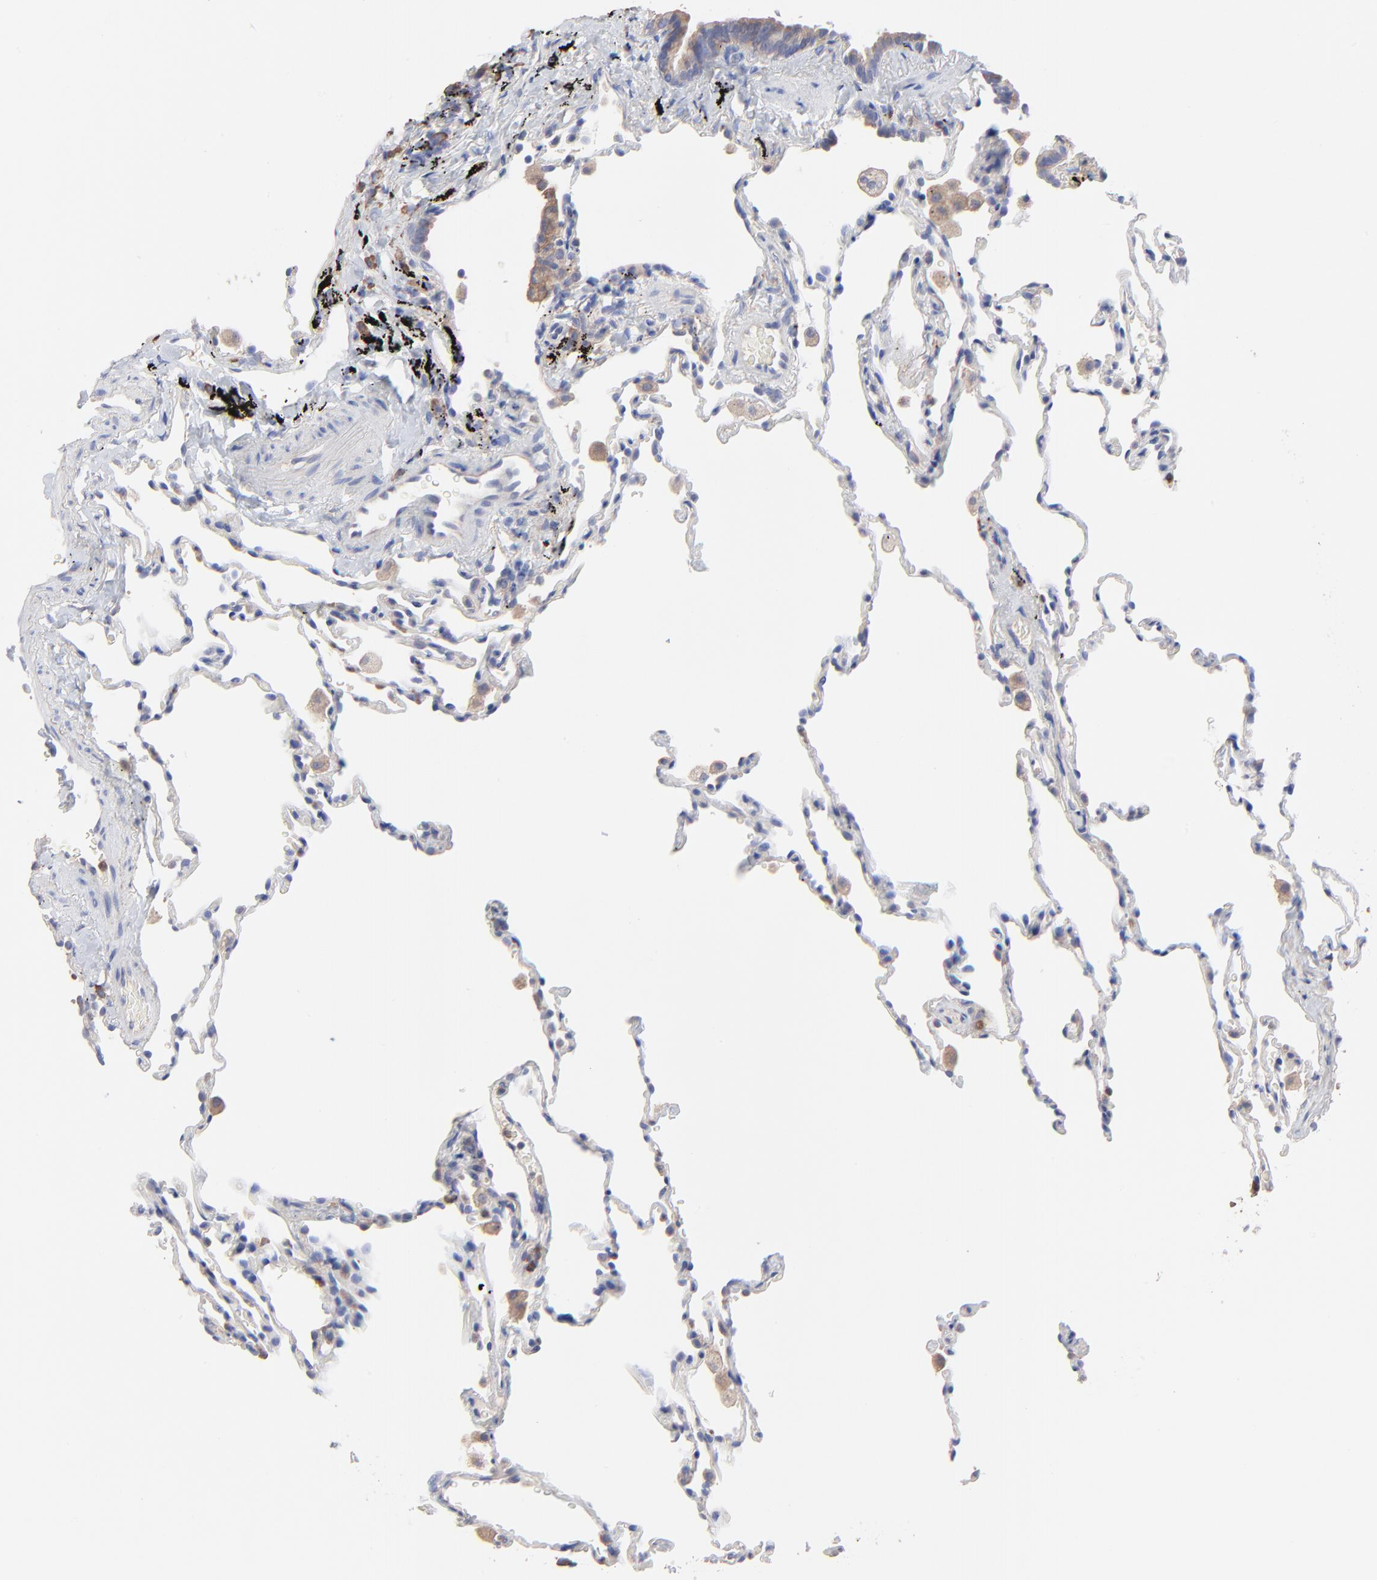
{"staining": {"intensity": "negative", "quantity": "none", "location": "none"}, "tissue": "lung", "cell_type": "Alveolar cells", "image_type": "normal", "snomed": [{"axis": "morphology", "description": "Normal tissue, NOS"}, {"axis": "morphology", "description": "Soft tissue tumor metastatic"}, {"axis": "topography", "description": "Lung"}], "caption": "Alveolar cells show no significant protein positivity in benign lung.", "gene": "PPFIBP2", "patient": {"sex": "male", "age": 59}}